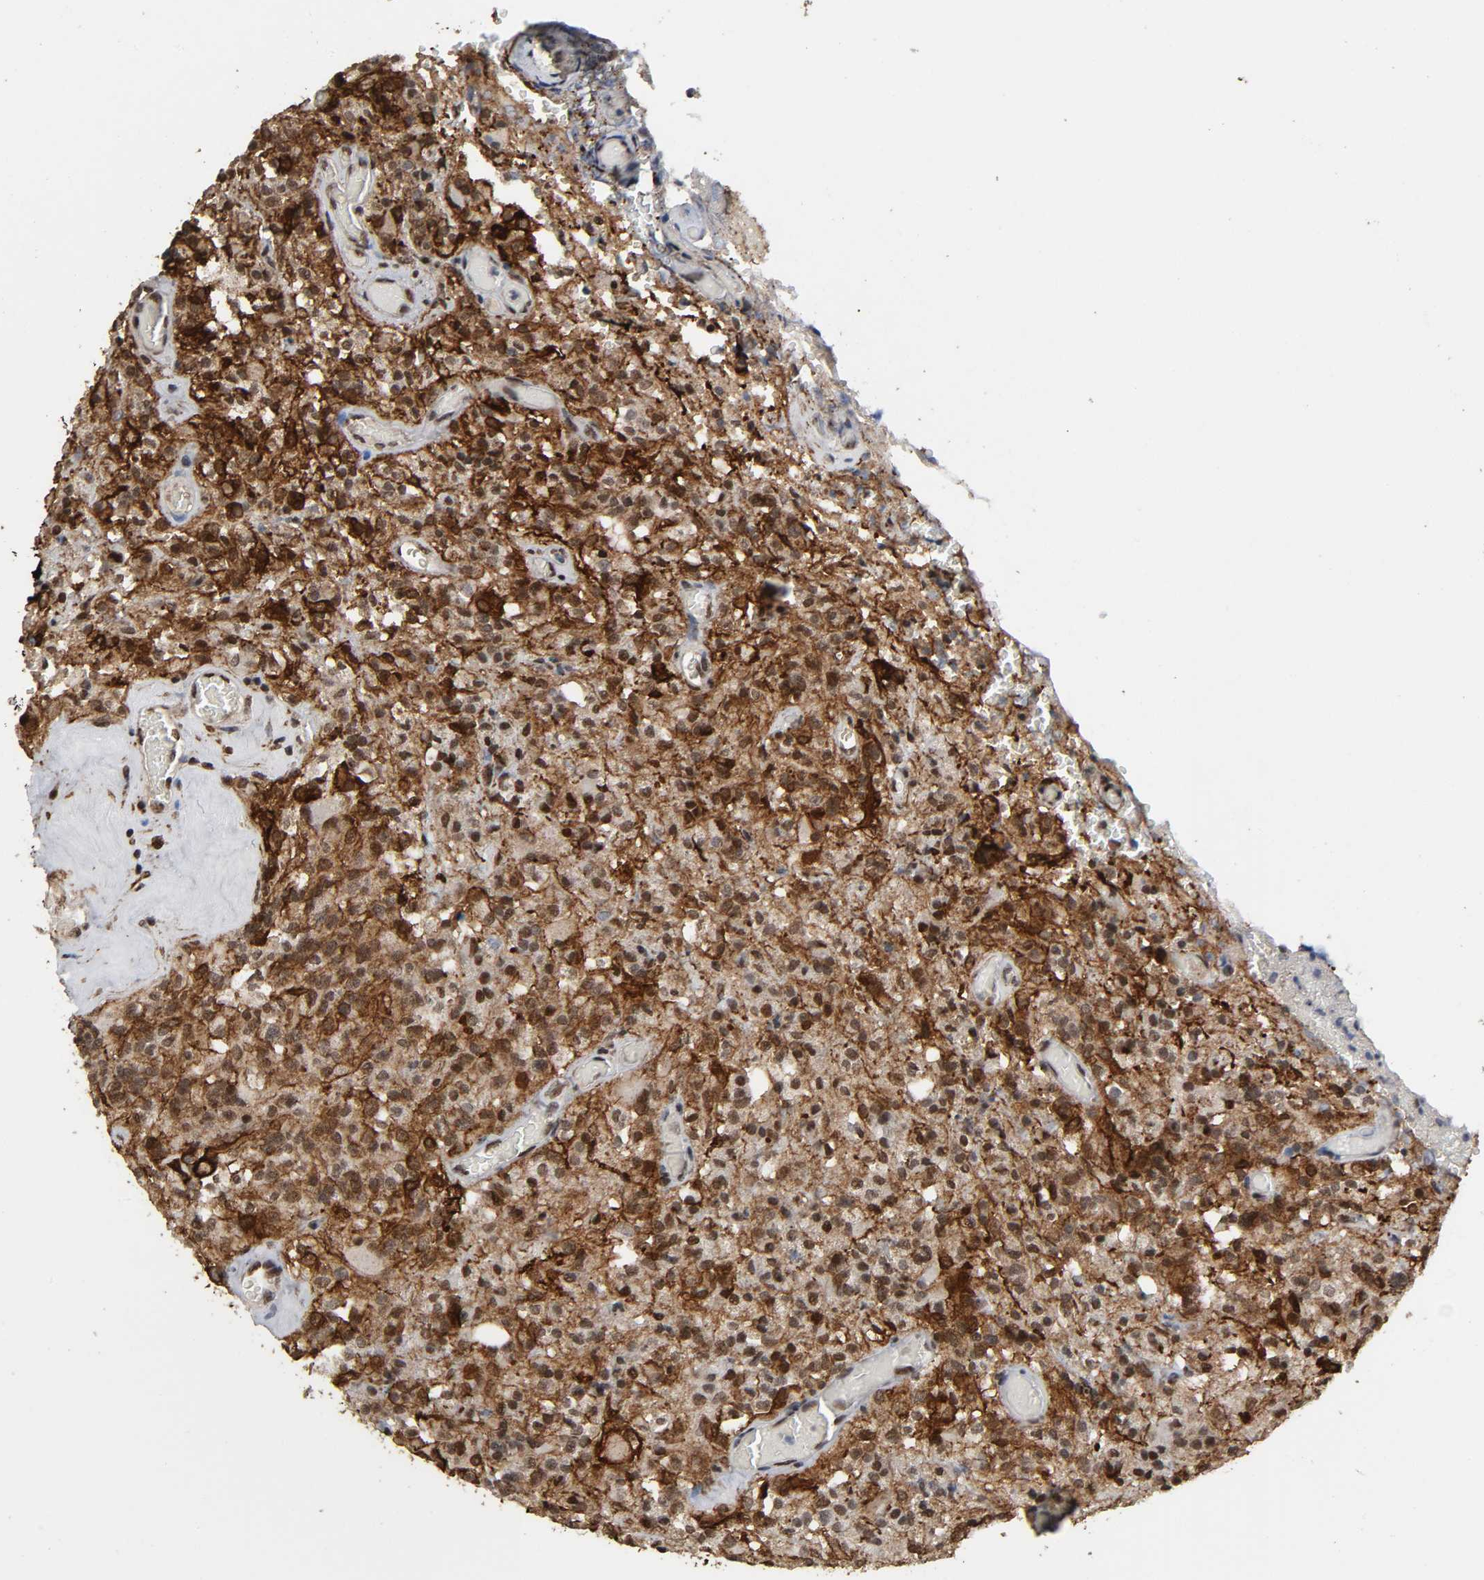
{"staining": {"intensity": "moderate", "quantity": "25%-75%", "location": "cytoplasmic/membranous,nuclear"}, "tissue": "glioma", "cell_type": "Tumor cells", "image_type": "cancer", "snomed": [{"axis": "morphology", "description": "Normal tissue, NOS"}, {"axis": "morphology", "description": "Glioma, malignant, High grade"}, {"axis": "topography", "description": "Cerebral cortex"}], "caption": "Tumor cells exhibit moderate cytoplasmic/membranous and nuclear expression in about 25%-75% of cells in malignant glioma (high-grade). (DAB = brown stain, brightfield microscopy at high magnification).", "gene": "AHNAK2", "patient": {"sex": "male", "age": 56}}